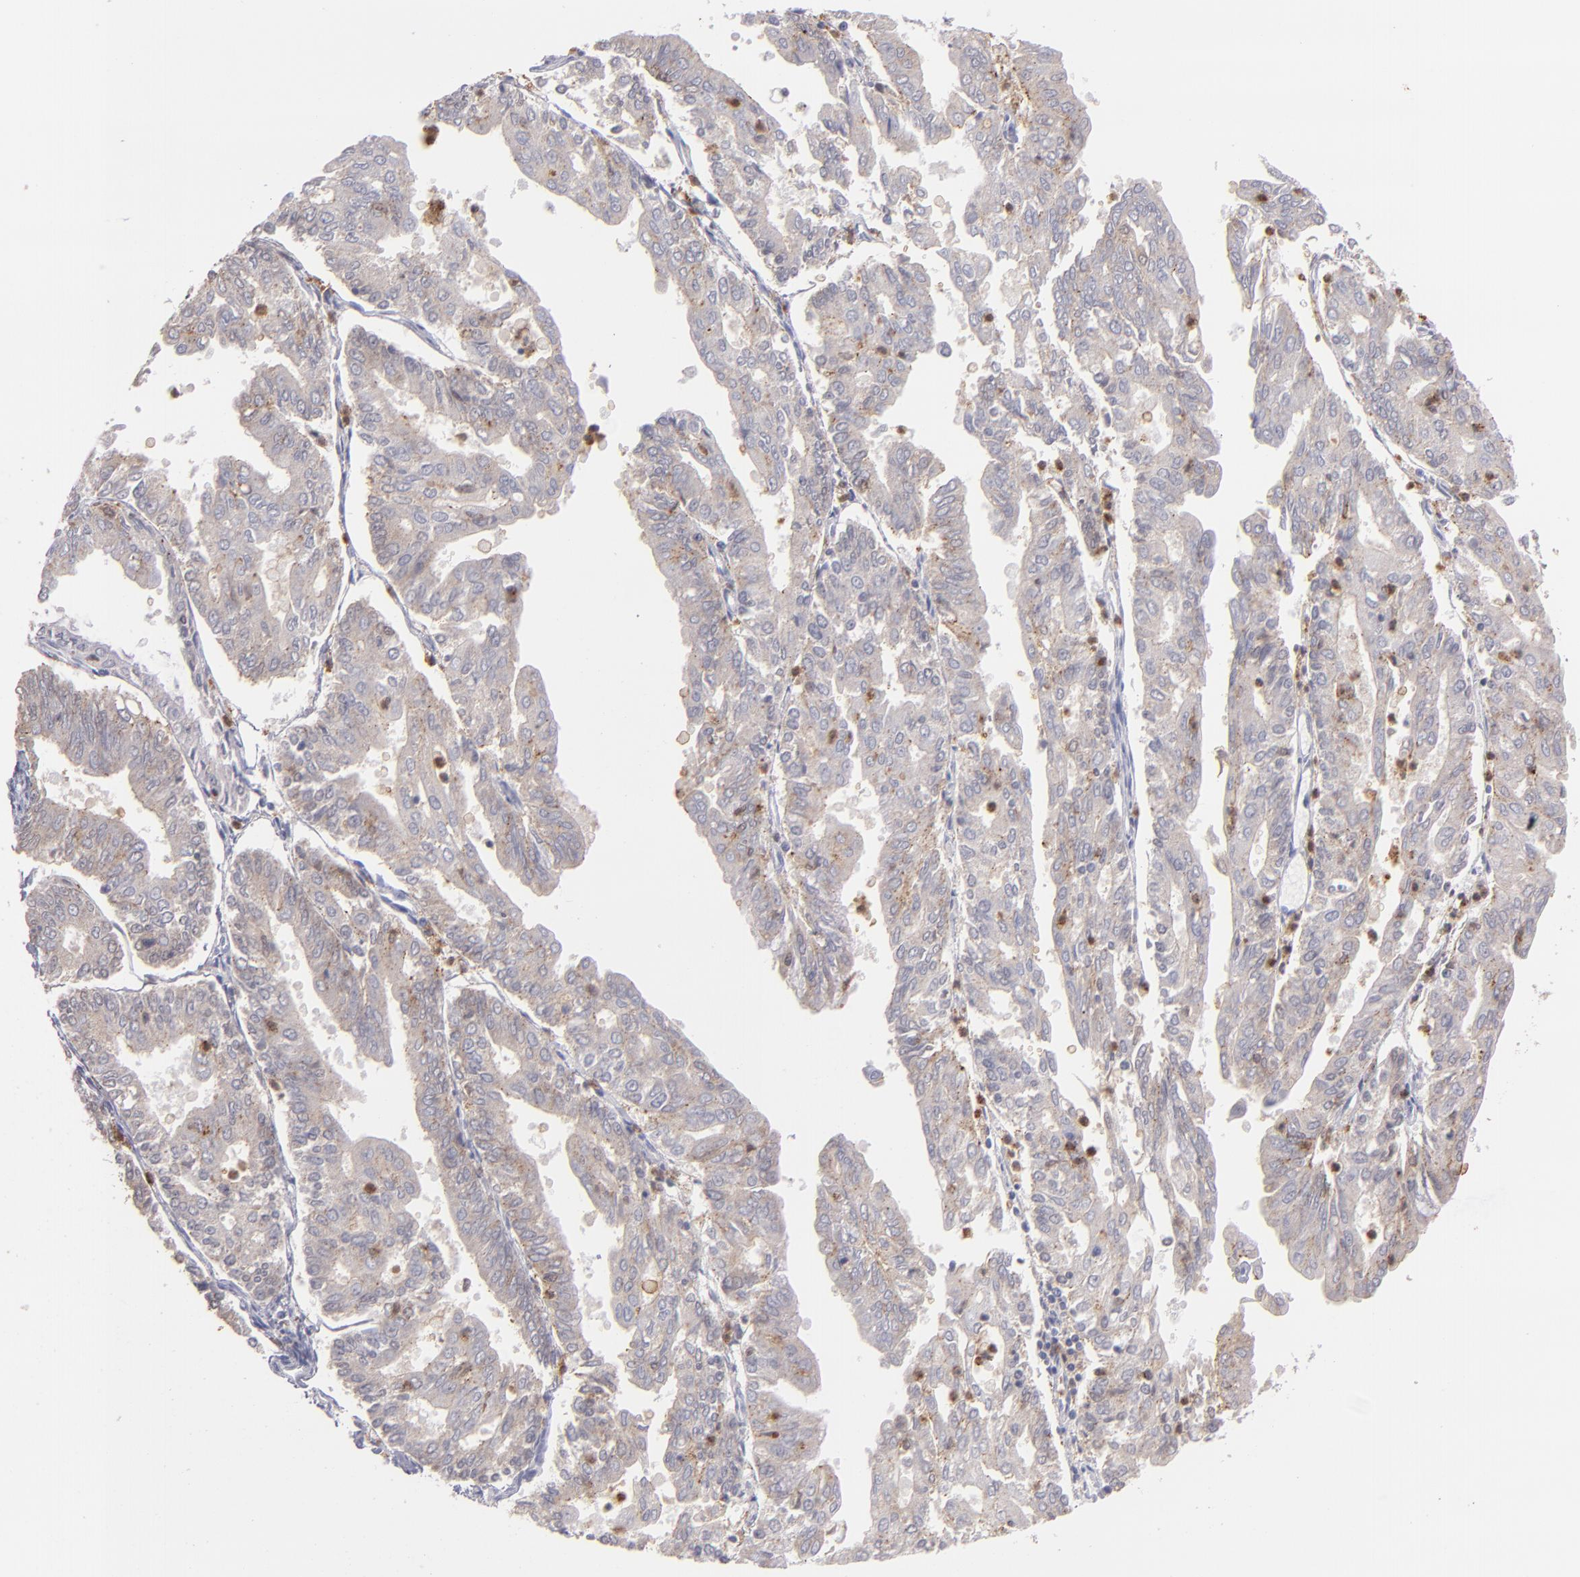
{"staining": {"intensity": "moderate", "quantity": "25%-75%", "location": "cytoplasmic/membranous"}, "tissue": "endometrial cancer", "cell_type": "Tumor cells", "image_type": "cancer", "snomed": [{"axis": "morphology", "description": "Adenocarcinoma, NOS"}, {"axis": "topography", "description": "Endometrium"}], "caption": "Immunohistochemical staining of human adenocarcinoma (endometrial) demonstrates medium levels of moderate cytoplasmic/membranous expression in about 25%-75% of tumor cells.", "gene": "PRKCD", "patient": {"sex": "female", "age": 79}}